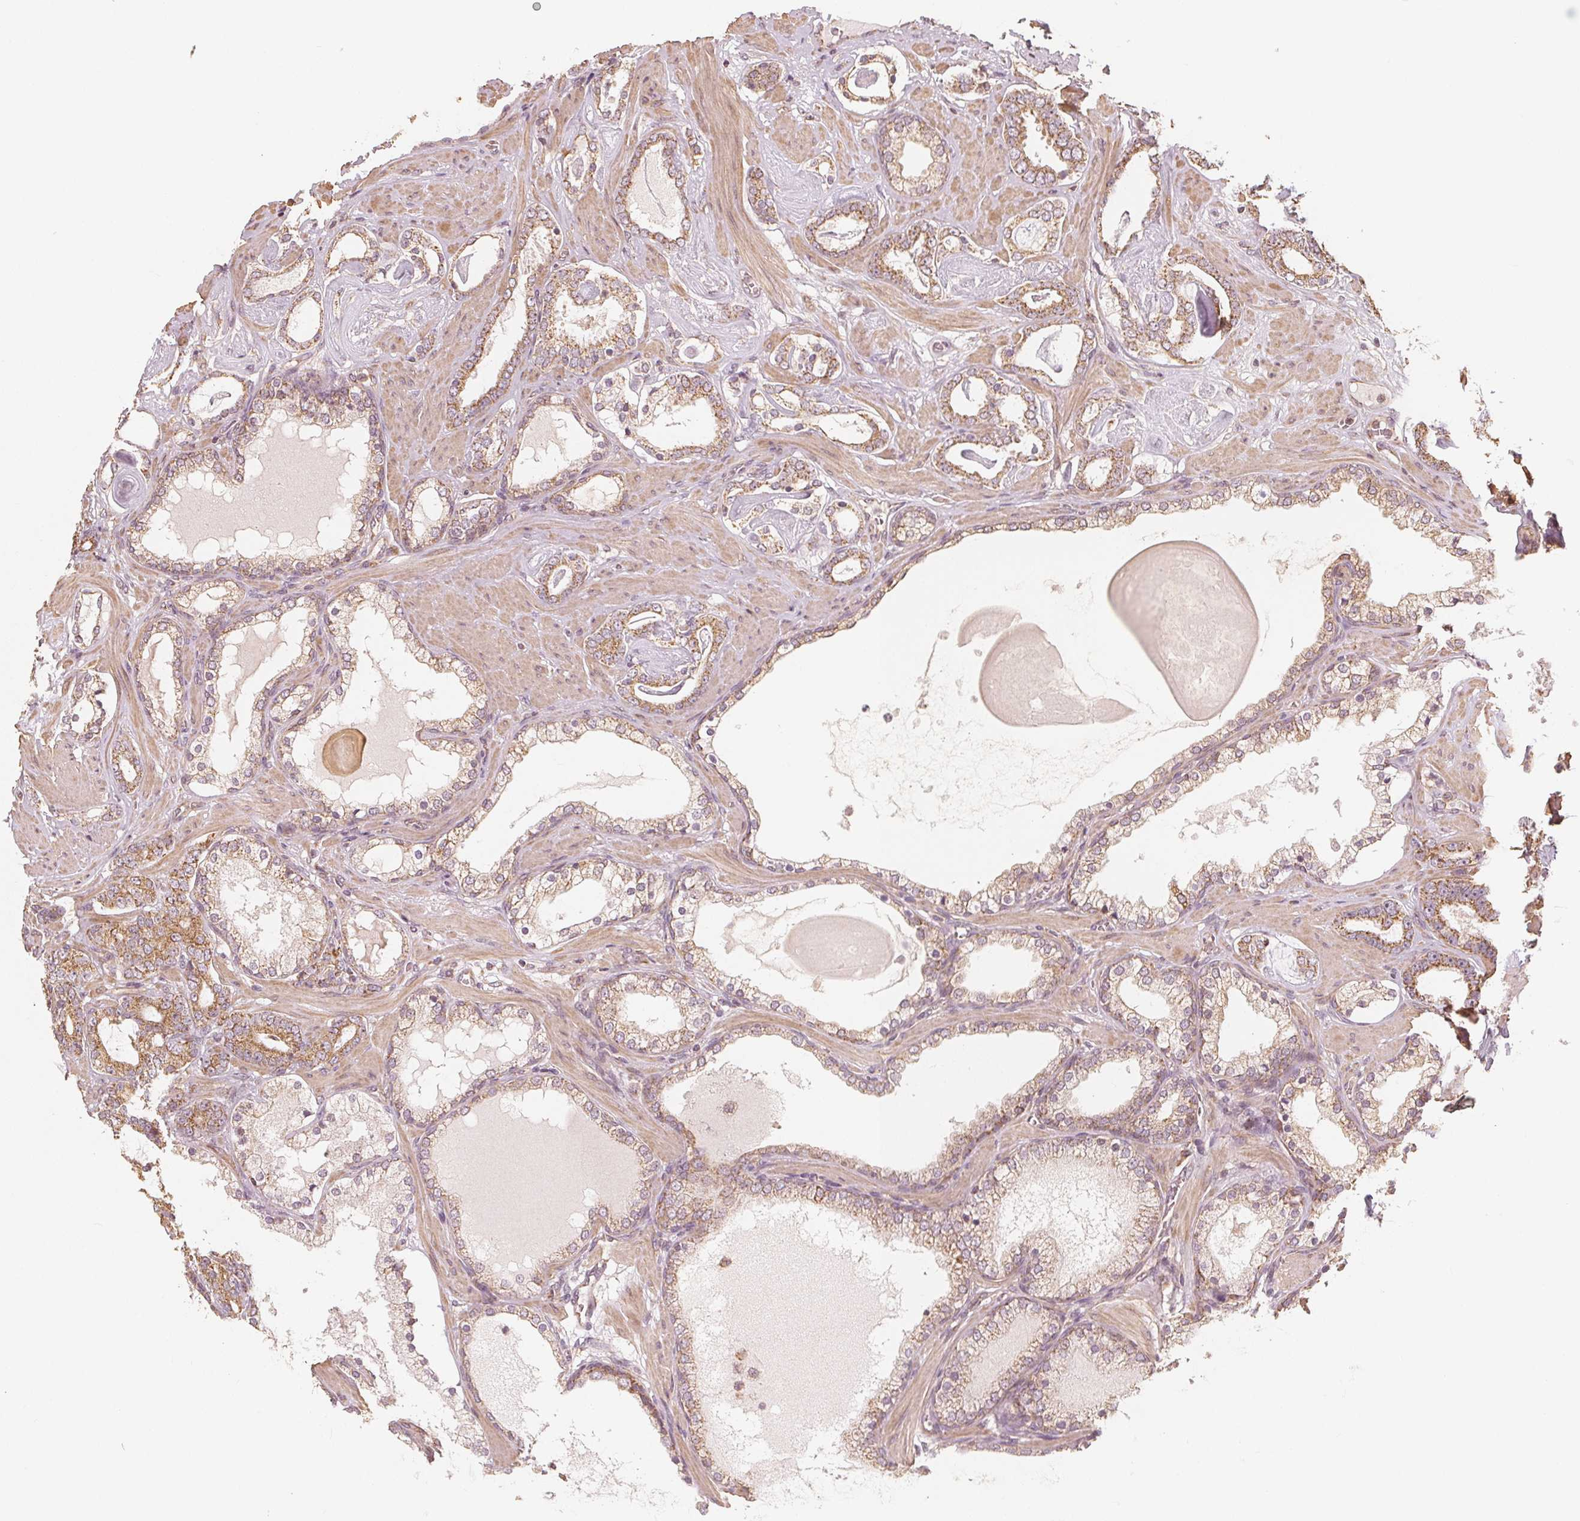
{"staining": {"intensity": "moderate", "quantity": "25%-75%", "location": "cytoplasmic/membranous"}, "tissue": "prostate cancer", "cell_type": "Tumor cells", "image_type": "cancer", "snomed": [{"axis": "morphology", "description": "Adenocarcinoma, High grade"}, {"axis": "topography", "description": "Prostate"}], "caption": "Human prostate high-grade adenocarcinoma stained for a protein (brown) exhibits moderate cytoplasmic/membranous positive expression in about 25%-75% of tumor cells.", "gene": "PEX26", "patient": {"sex": "male", "age": 63}}